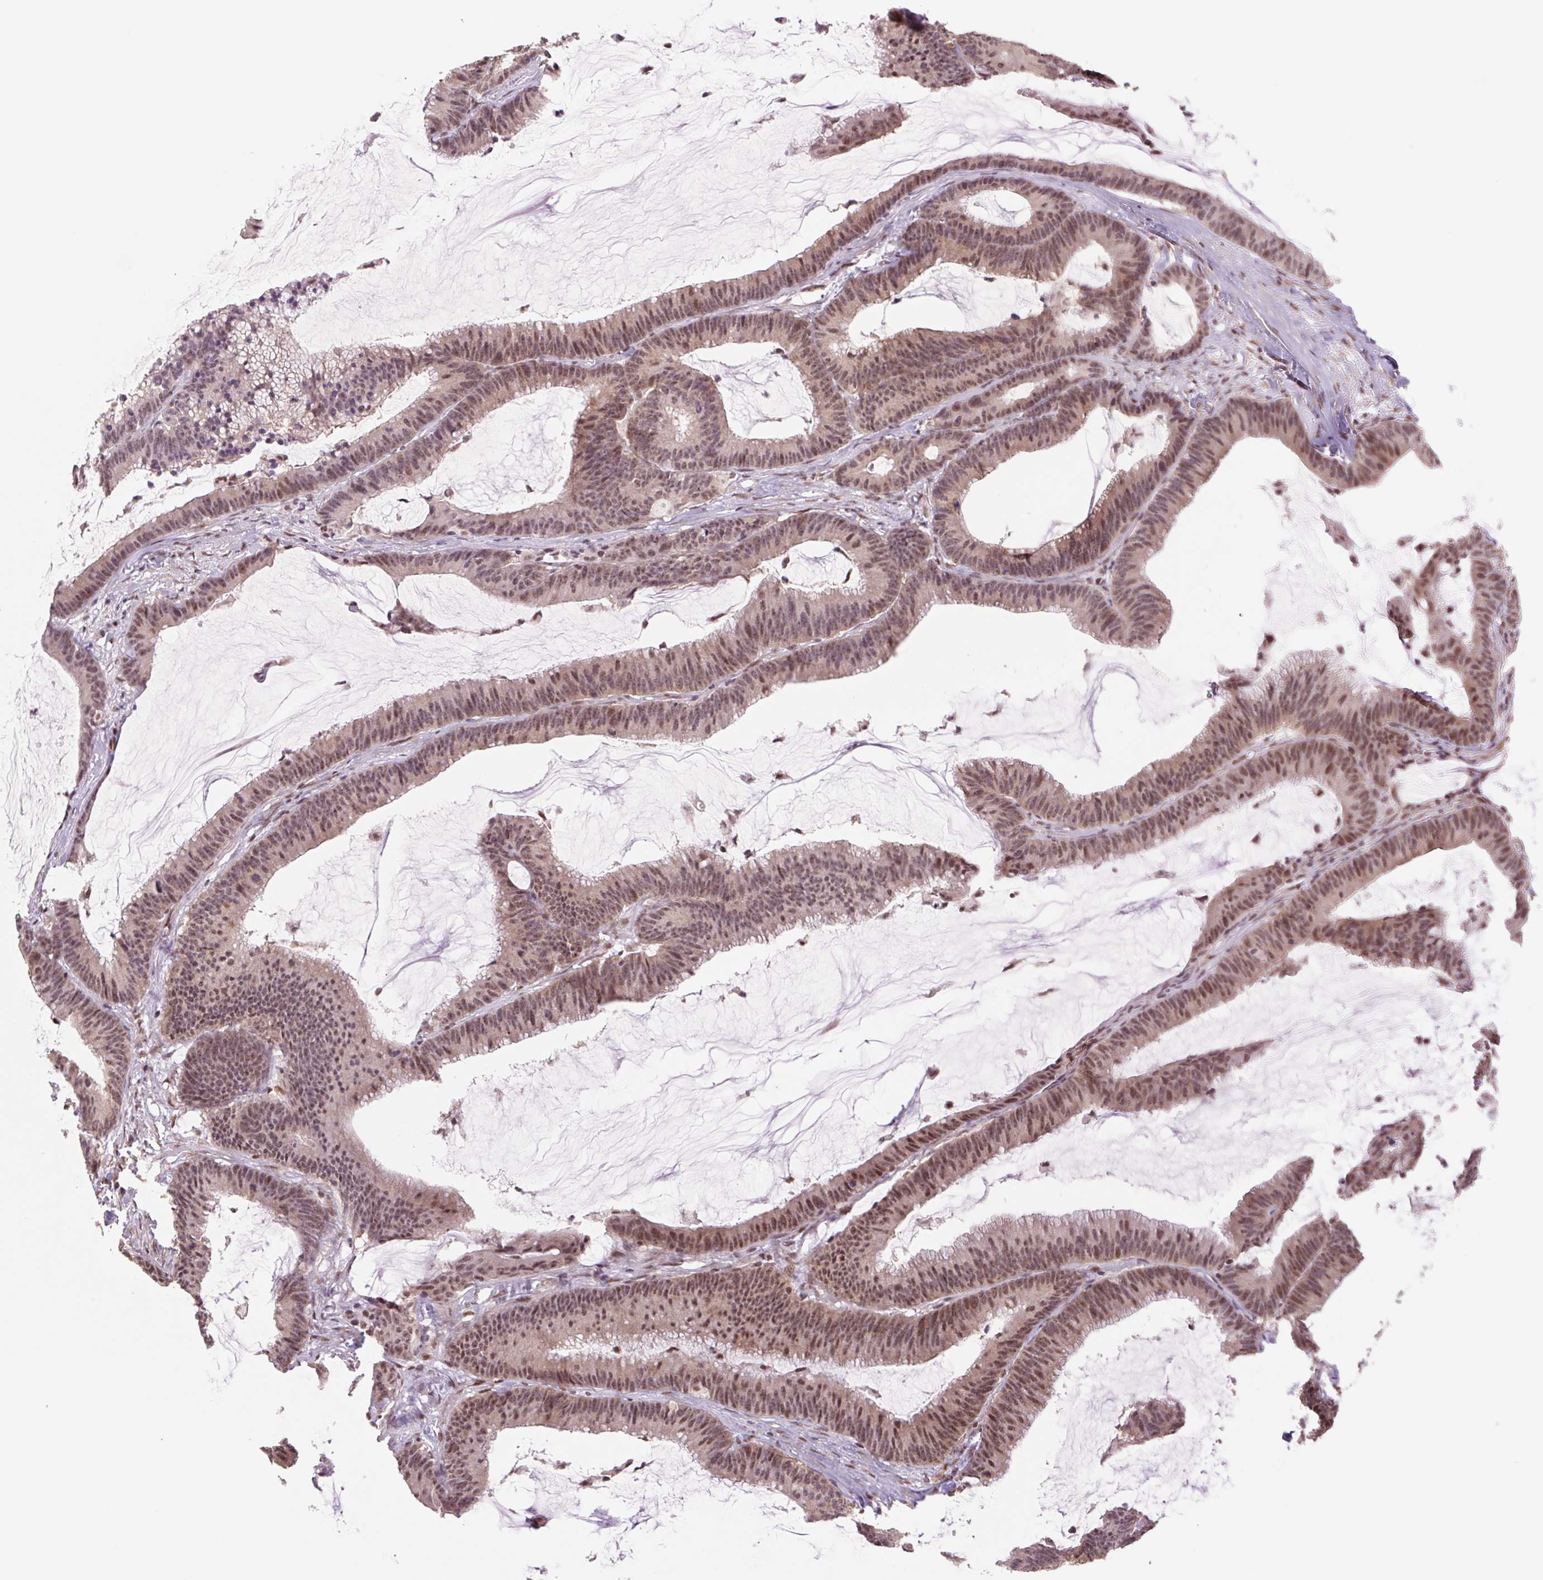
{"staining": {"intensity": "moderate", "quantity": ">75%", "location": "nuclear"}, "tissue": "colorectal cancer", "cell_type": "Tumor cells", "image_type": "cancer", "snomed": [{"axis": "morphology", "description": "Adenocarcinoma, NOS"}, {"axis": "topography", "description": "Colon"}], "caption": "Human adenocarcinoma (colorectal) stained for a protein (brown) exhibits moderate nuclear positive staining in approximately >75% of tumor cells.", "gene": "CWC25", "patient": {"sex": "female", "age": 78}}